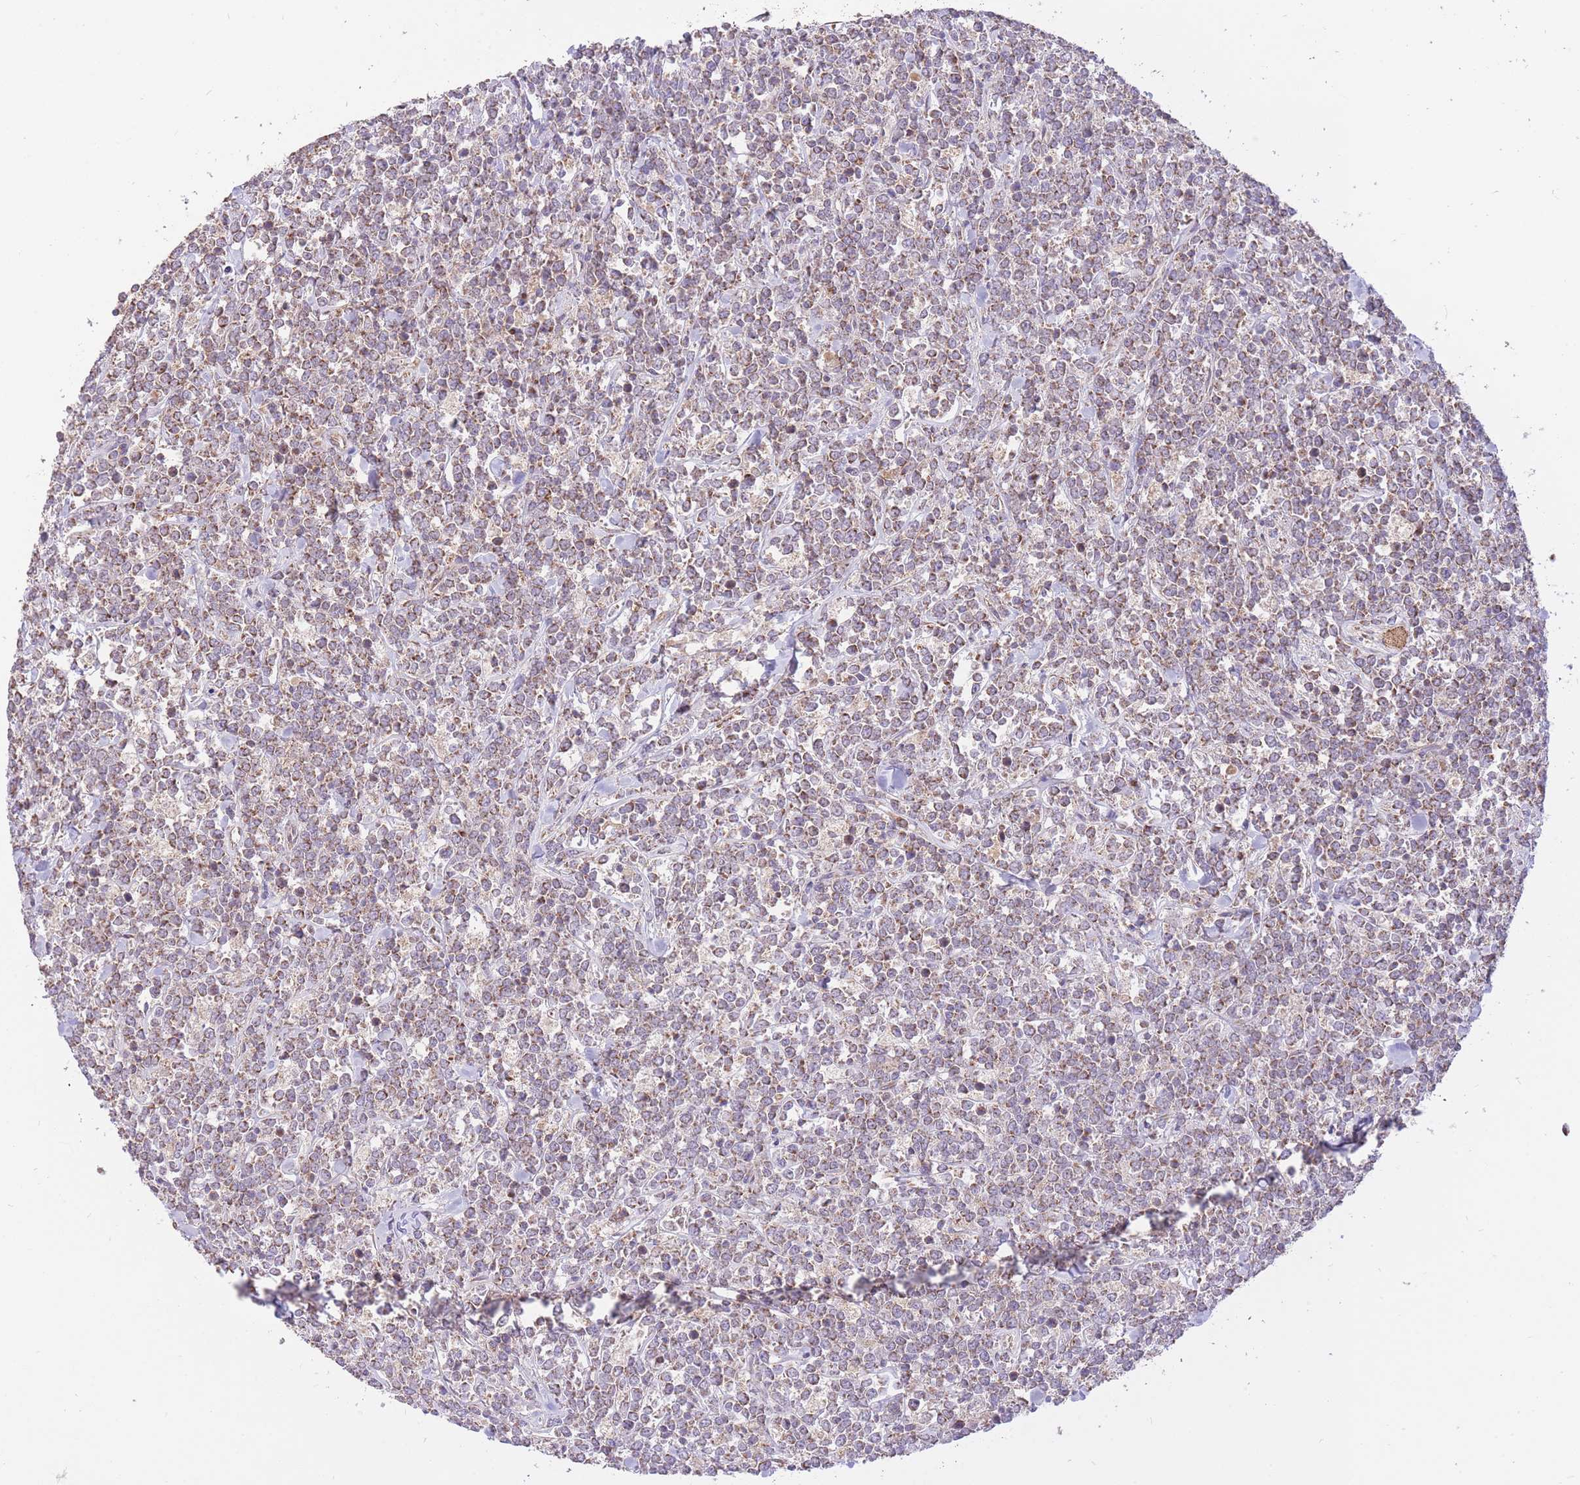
{"staining": {"intensity": "moderate", "quantity": ">75%", "location": "cytoplasmic/membranous"}, "tissue": "lymphoma", "cell_type": "Tumor cells", "image_type": "cancer", "snomed": [{"axis": "morphology", "description": "Malignant lymphoma, non-Hodgkin's type, High grade"}, {"axis": "topography", "description": "Small intestine"}], "caption": "Brown immunohistochemical staining in human lymphoma shows moderate cytoplasmic/membranous positivity in approximately >75% of tumor cells.", "gene": "PREP", "patient": {"sex": "male", "age": 8}}